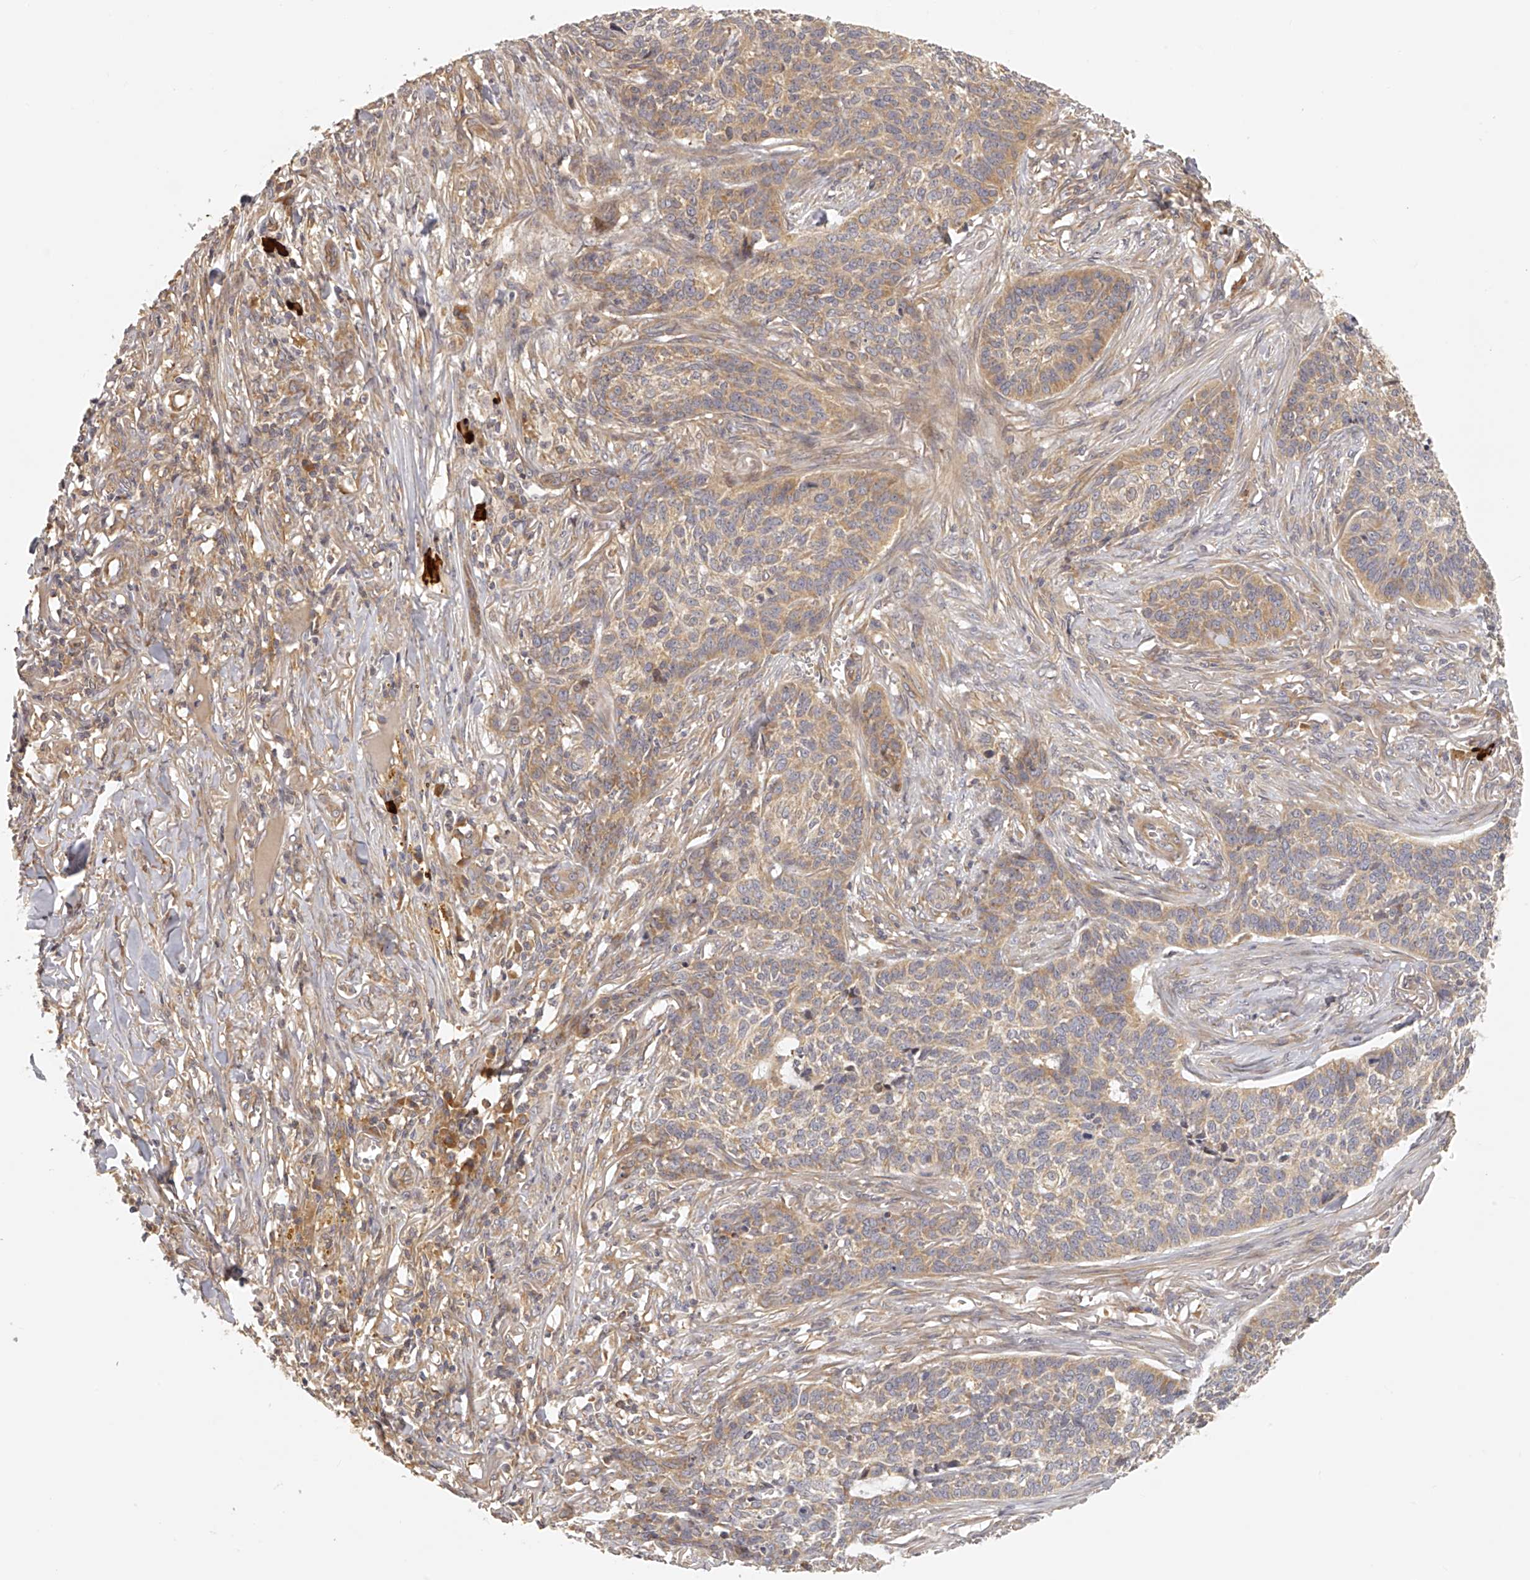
{"staining": {"intensity": "weak", "quantity": ">75%", "location": "cytoplasmic/membranous"}, "tissue": "skin cancer", "cell_type": "Tumor cells", "image_type": "cancer", "snomed": [{"axis": "morphology", "description": "Basal cell carcinoma"}, {"axis": "topography", "description": "Skin"}], "caption": "Approximately >75% of tumor cells in skin cancer display weak cytoplasmic/membranous protein positivity as visualized by brown immunohistochemical staining.", "gene": "EIF3I", "patient": {"sex": "male", "age": 85}}